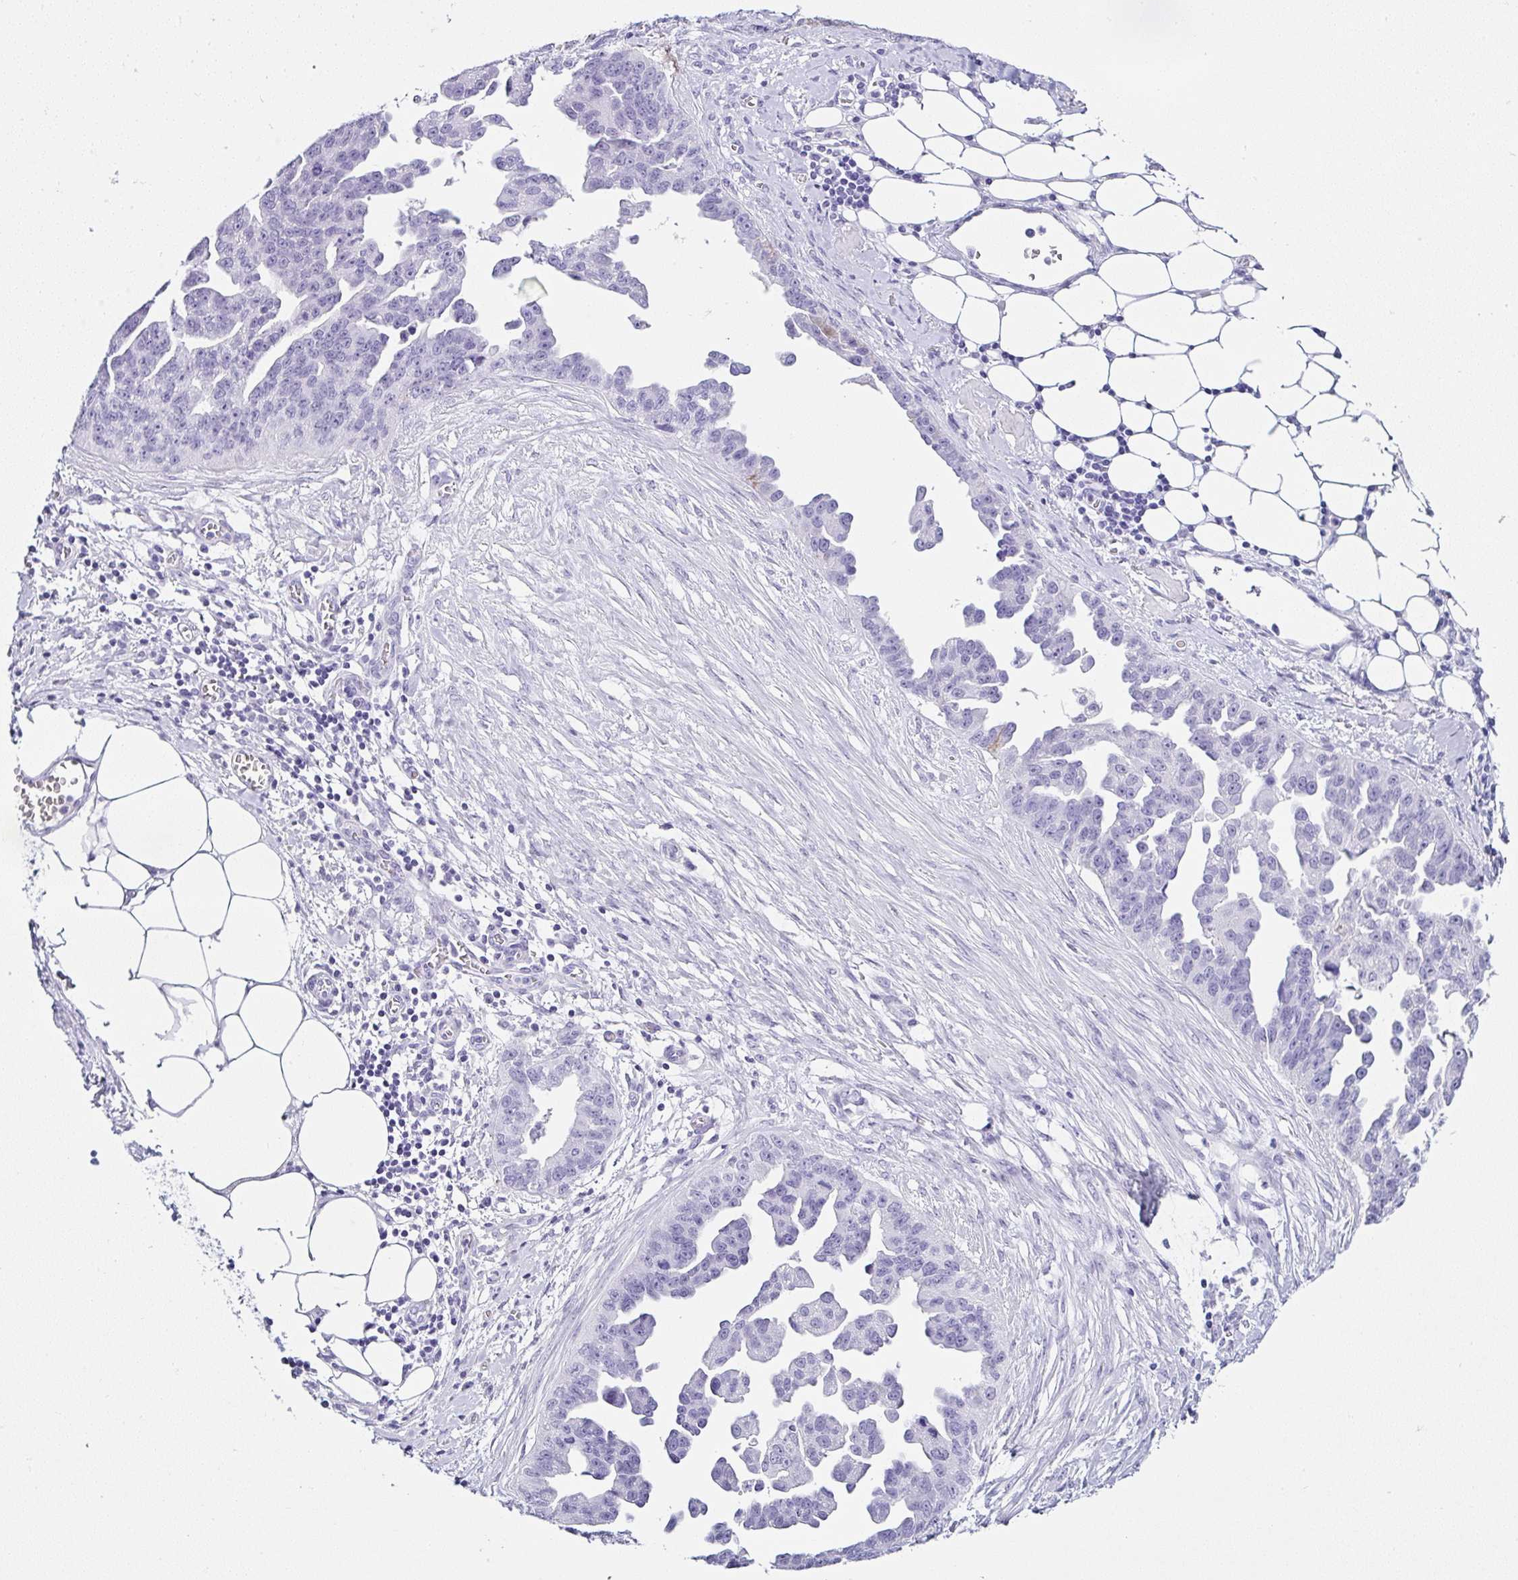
{"staining": {"intensity": "negative", "quantity": "none", "location": "none"}, "tissue": "ovarian cancer", "cell_type": "Tumor cells", "image_type": "cancer", "snomed": [{"axis": "morphology", "description": "Cystadenocarcinoma, serous, NOS"}, {"axis": "topography", "description": "Ovary"}], "caption": "Image shows no significant protein expression in tumor cells of ovarian cancer (serous cystadenocarcinoma).", "gene": "SERPINB3", "patient": {"sex": "female", "age": 75}}